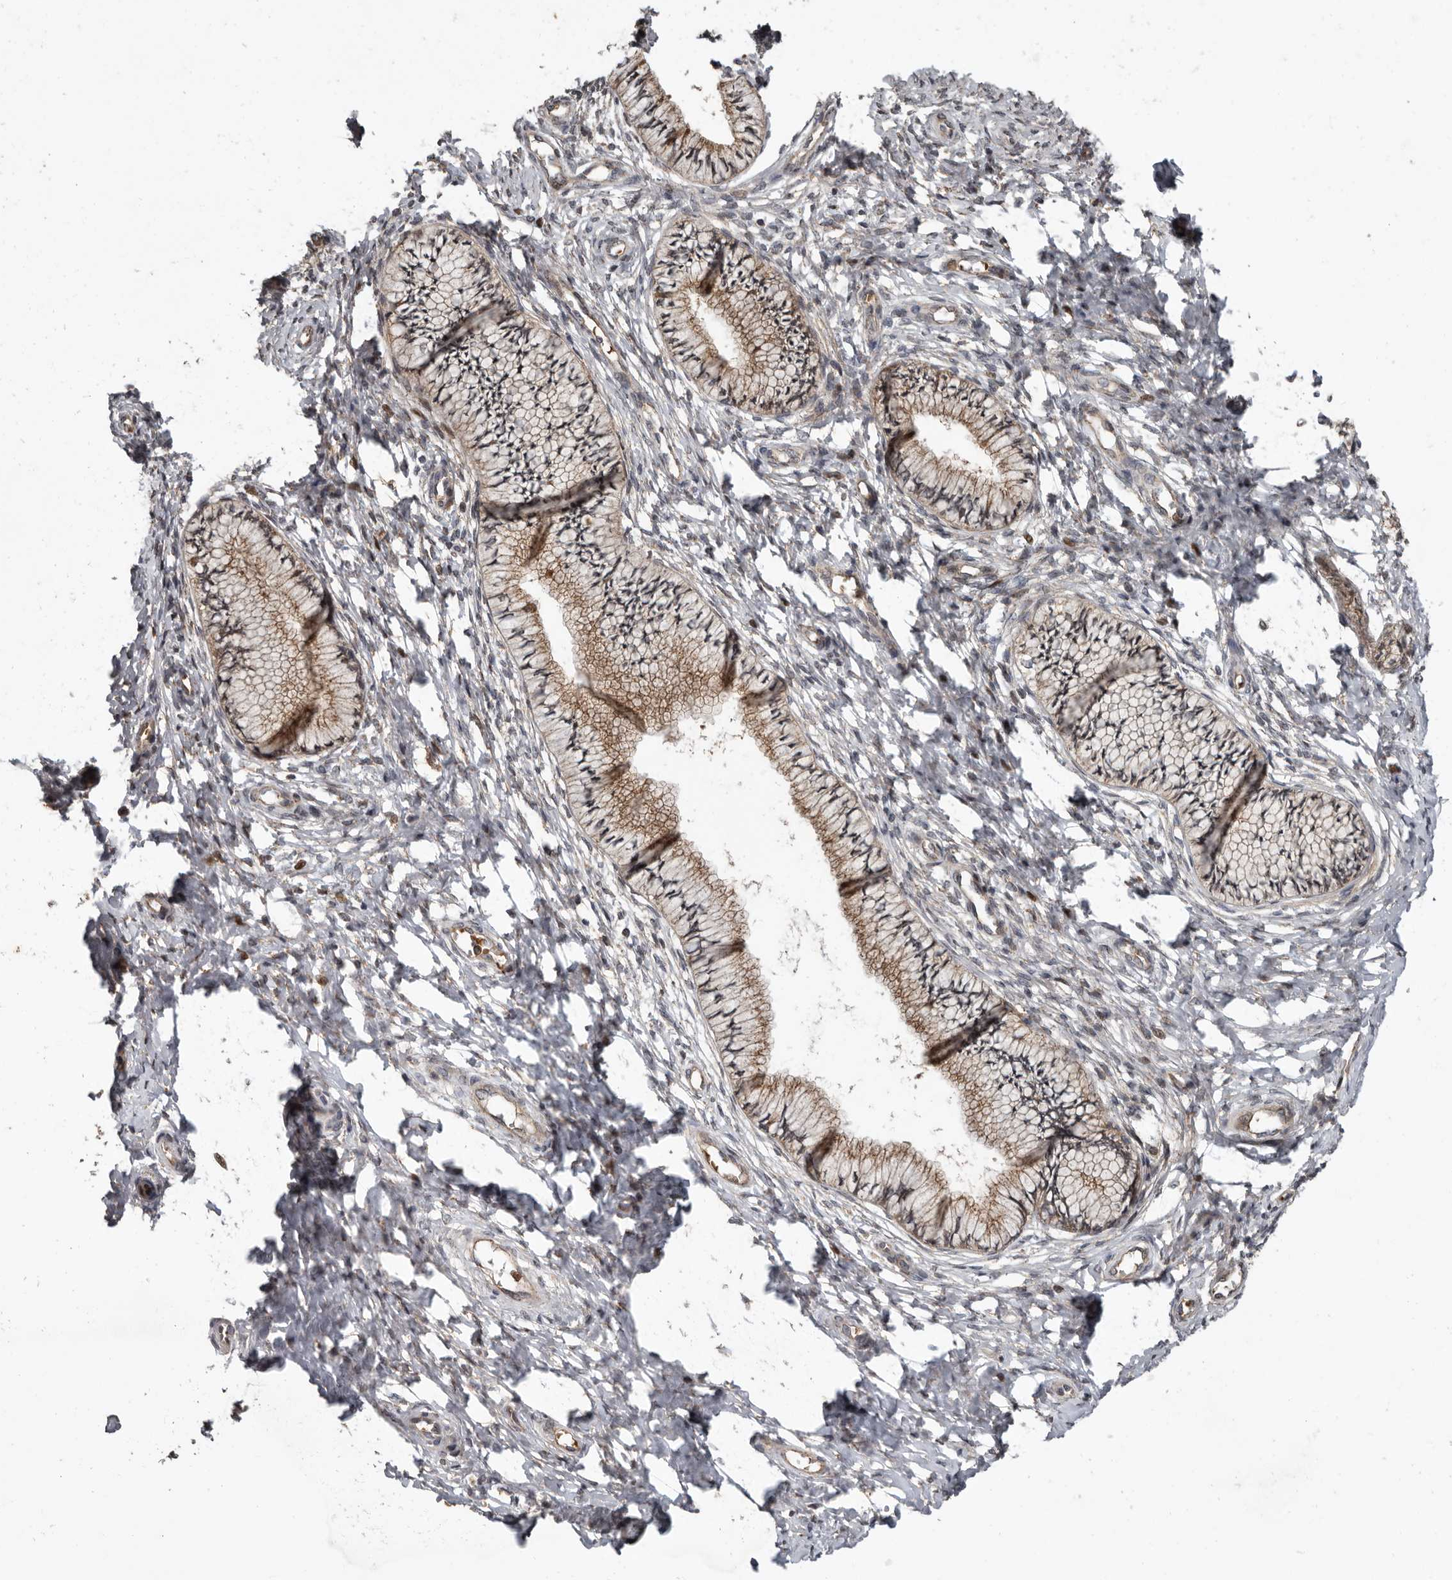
{"staining": {"intensity": "moderate", "quantity": ">75%", "location": "cytoplasmic/membranous"}, "tissue": "cervix", "cell_type": "Glandular cells", "image_type": "normal", "snomed": [{"axis": "morphology", "description": "Normal tissue, NOS"}, {"axis": "topography", "description": "Cervix"}], "caption": "Protein staining of normal cervix reveals moderate cytoplasmic/membranous positivity in approximately >75% of glandular cells.", "gene": "FGFR4", "patient": {"sex": "female", "age": 36}}